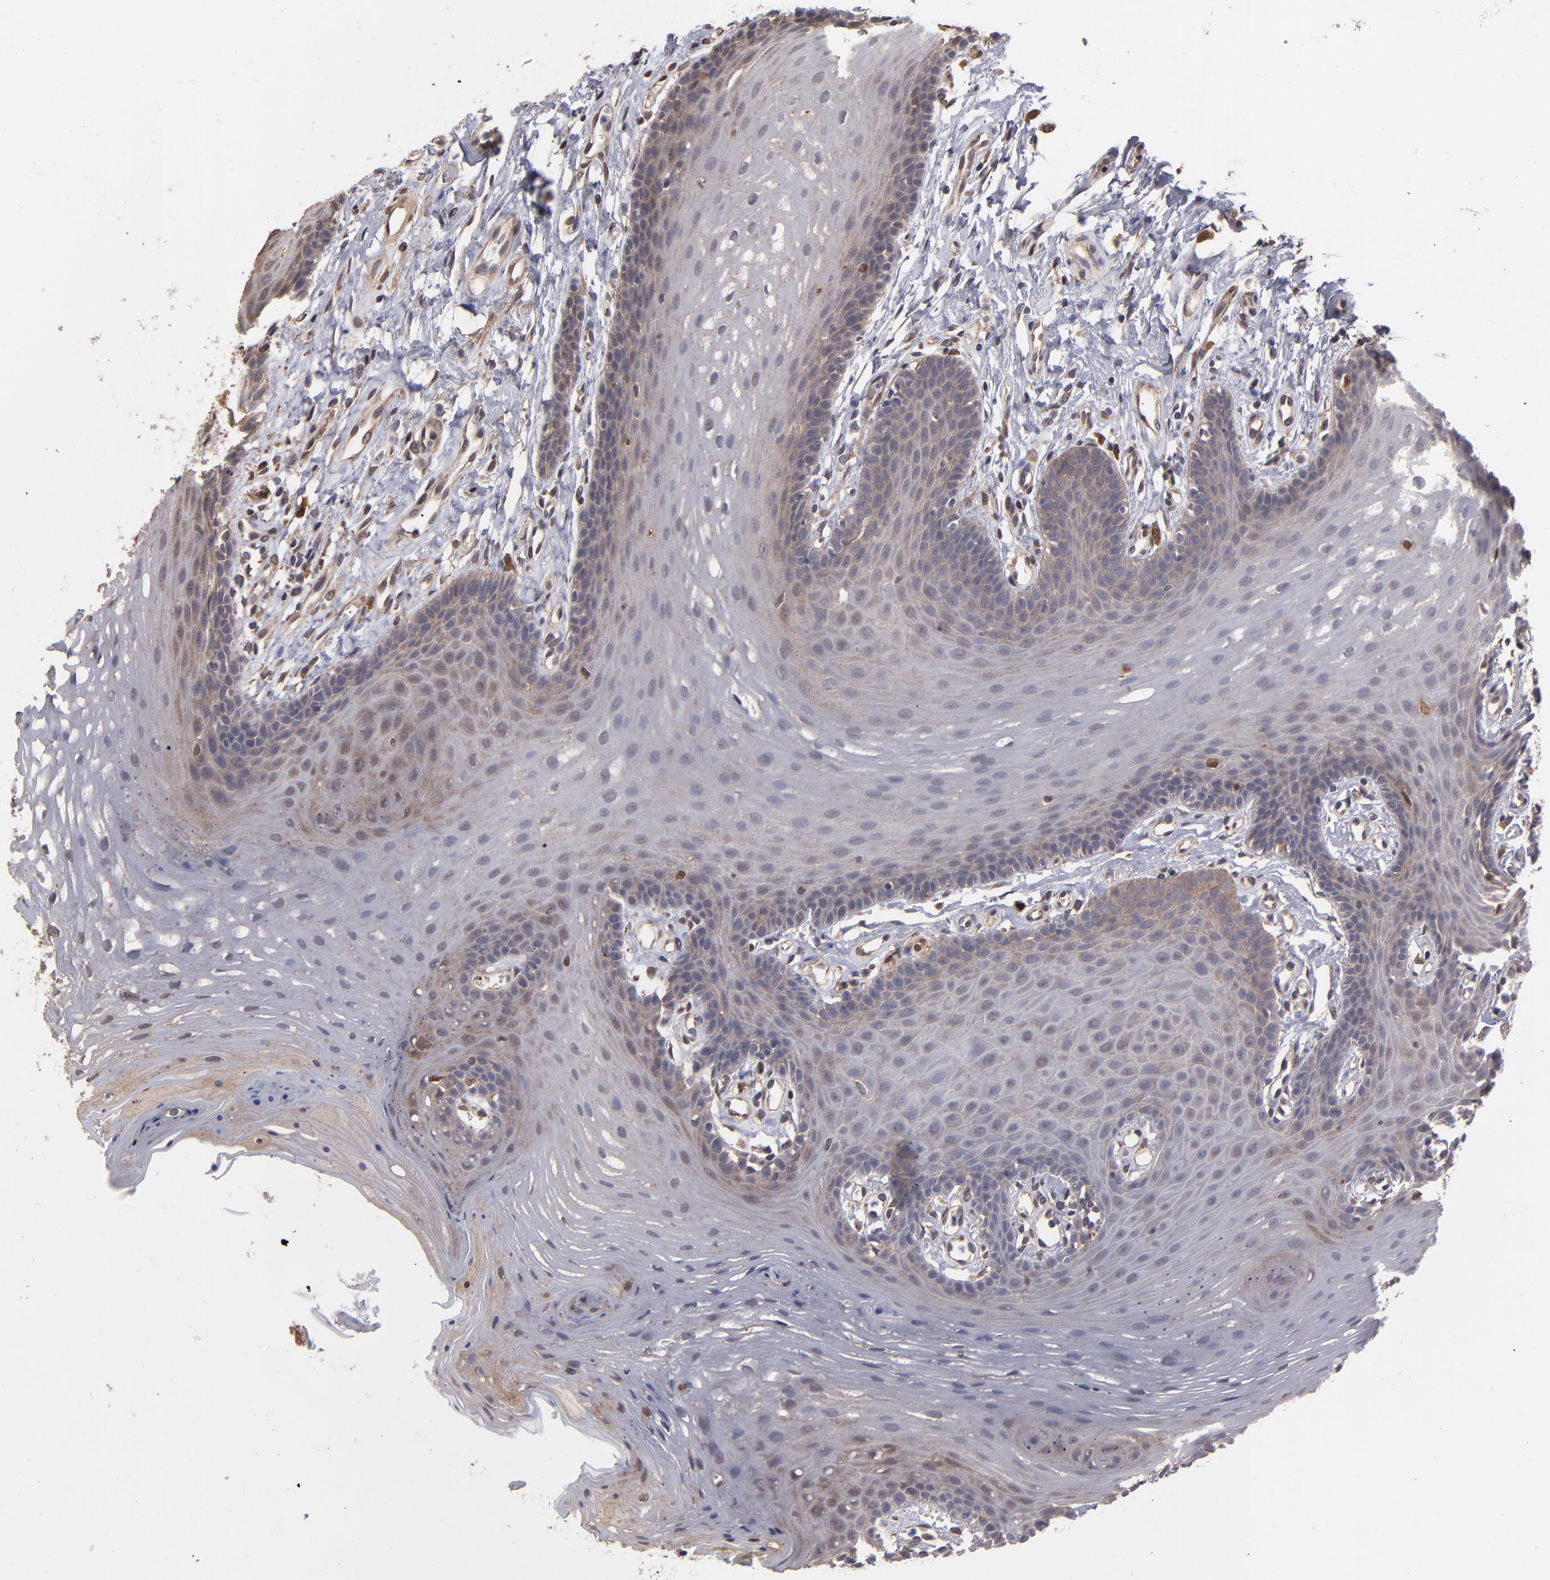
{"staining": {"intensity": "weak", "quantity": "25%-75%", "location": "cytoplasmic/membranous"}, "tissue": "oral mucosa", "cell_type": "Squamous epithelial cells", "image_type": "normal", "snomed": [{"axis": "morphology", "description": "Normal tissue, NOS"}, {"axis": "topography", "description": "Oral tissue"}], "caption": "DAB (3,3'-diaminobenzidine) immunohistochemical staining of unremarkable oral mucosa reveals weak cytoplasmic/membranous protein staining in approximately 25%-75% of squamous epithelial cells.", "gene": "NDRG2", "patient": {"sex": "male", "age": 62}}